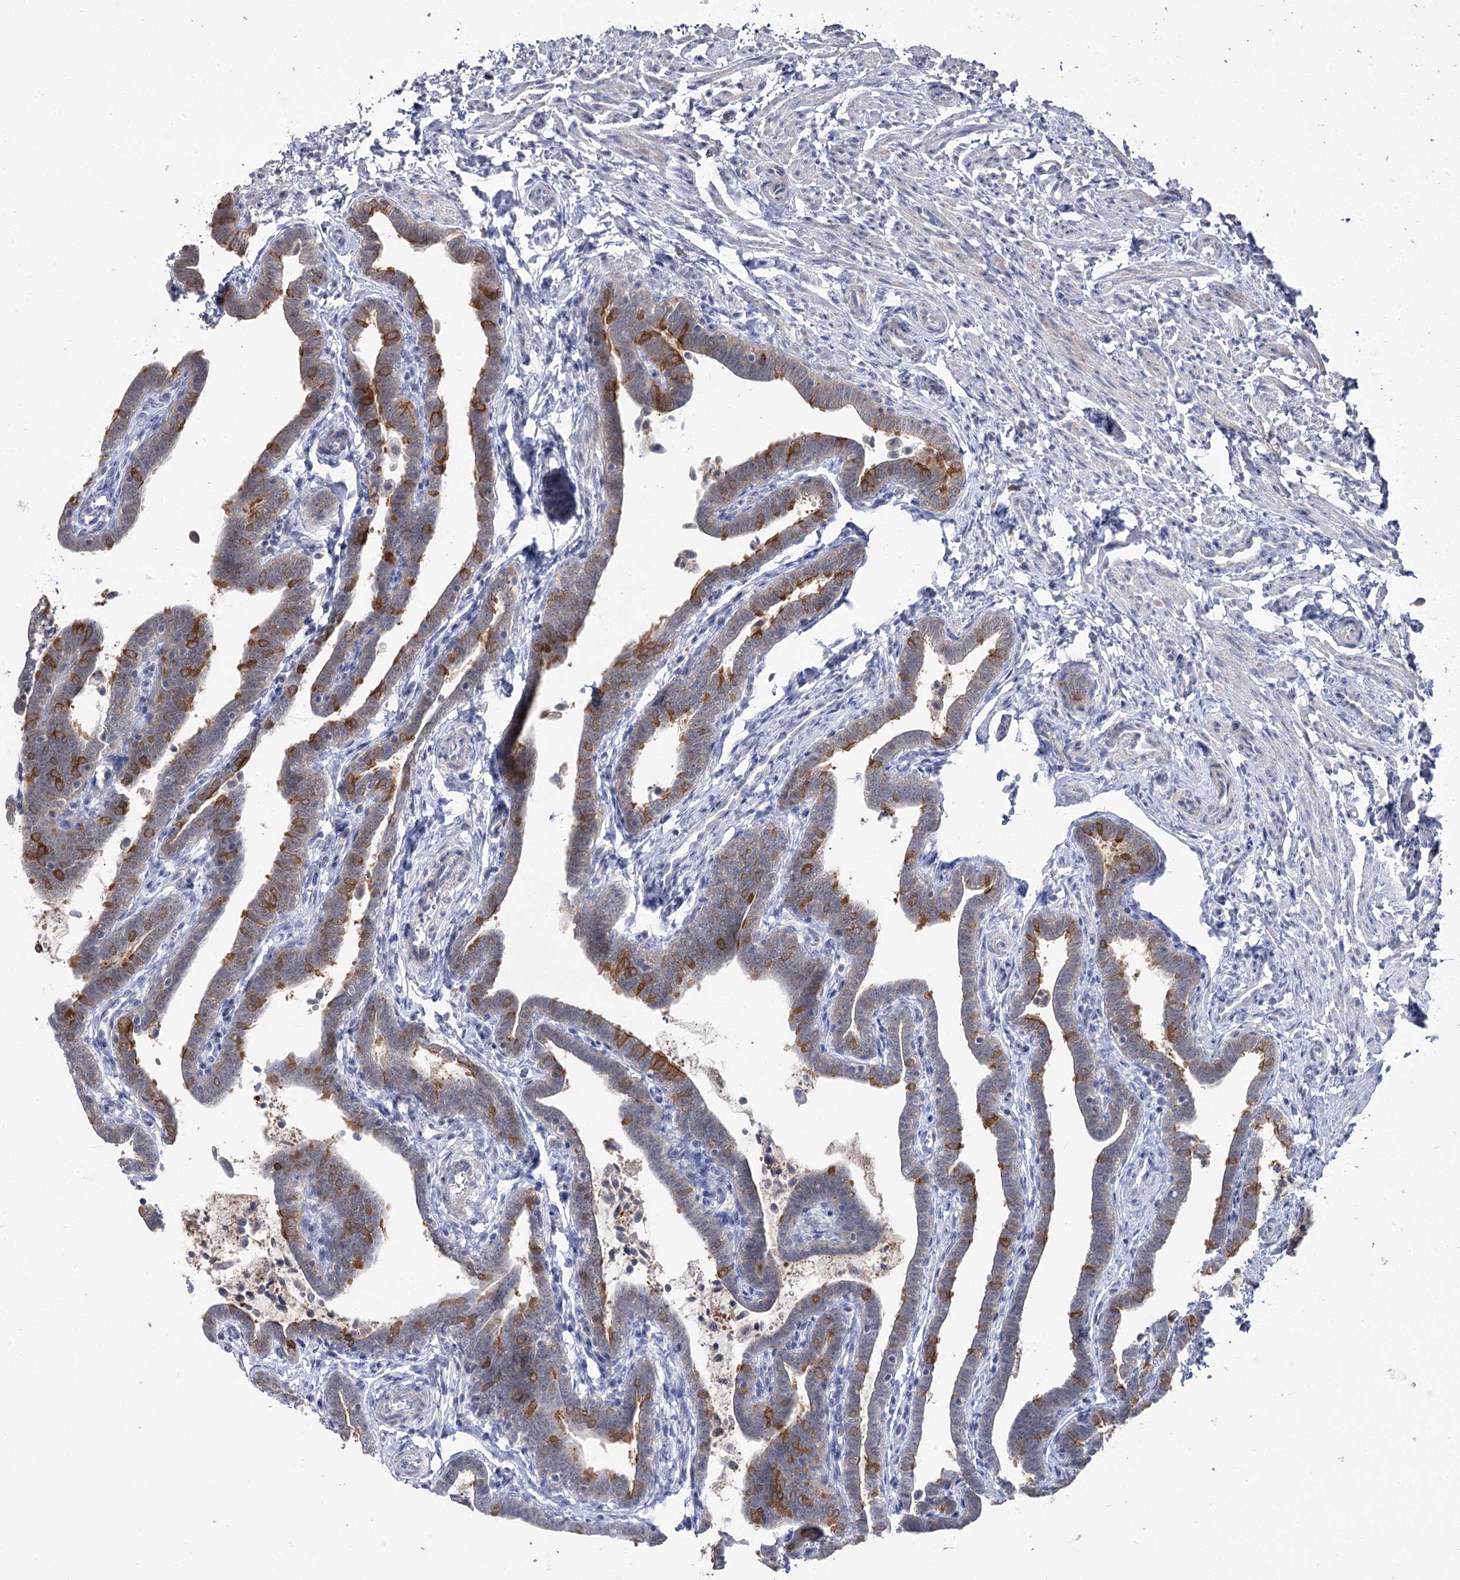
{"staining": {"intensity": "strong", "quantity": "25%-75%", "location": "cytoplasmic/membranous"}, "tissue": "fallopian tube", "cell_type": "Glandular cells", "image_type": "normal", "snomed": [{"axis": "morphology", "description": "Normal tissue, NOS"}, {"axis": "topography", "description": "Fallopian tube"}], "caption": "This histopathology image displays immunohistochemistry (IHC) staining of unremarkable human fallopian tube, with high strong cytoplasmic/membranous staining in approximately 25%-75% of glandular cells.", "gene": "PHYHIPL", "patient": {"sex": "female", "age": 36}}